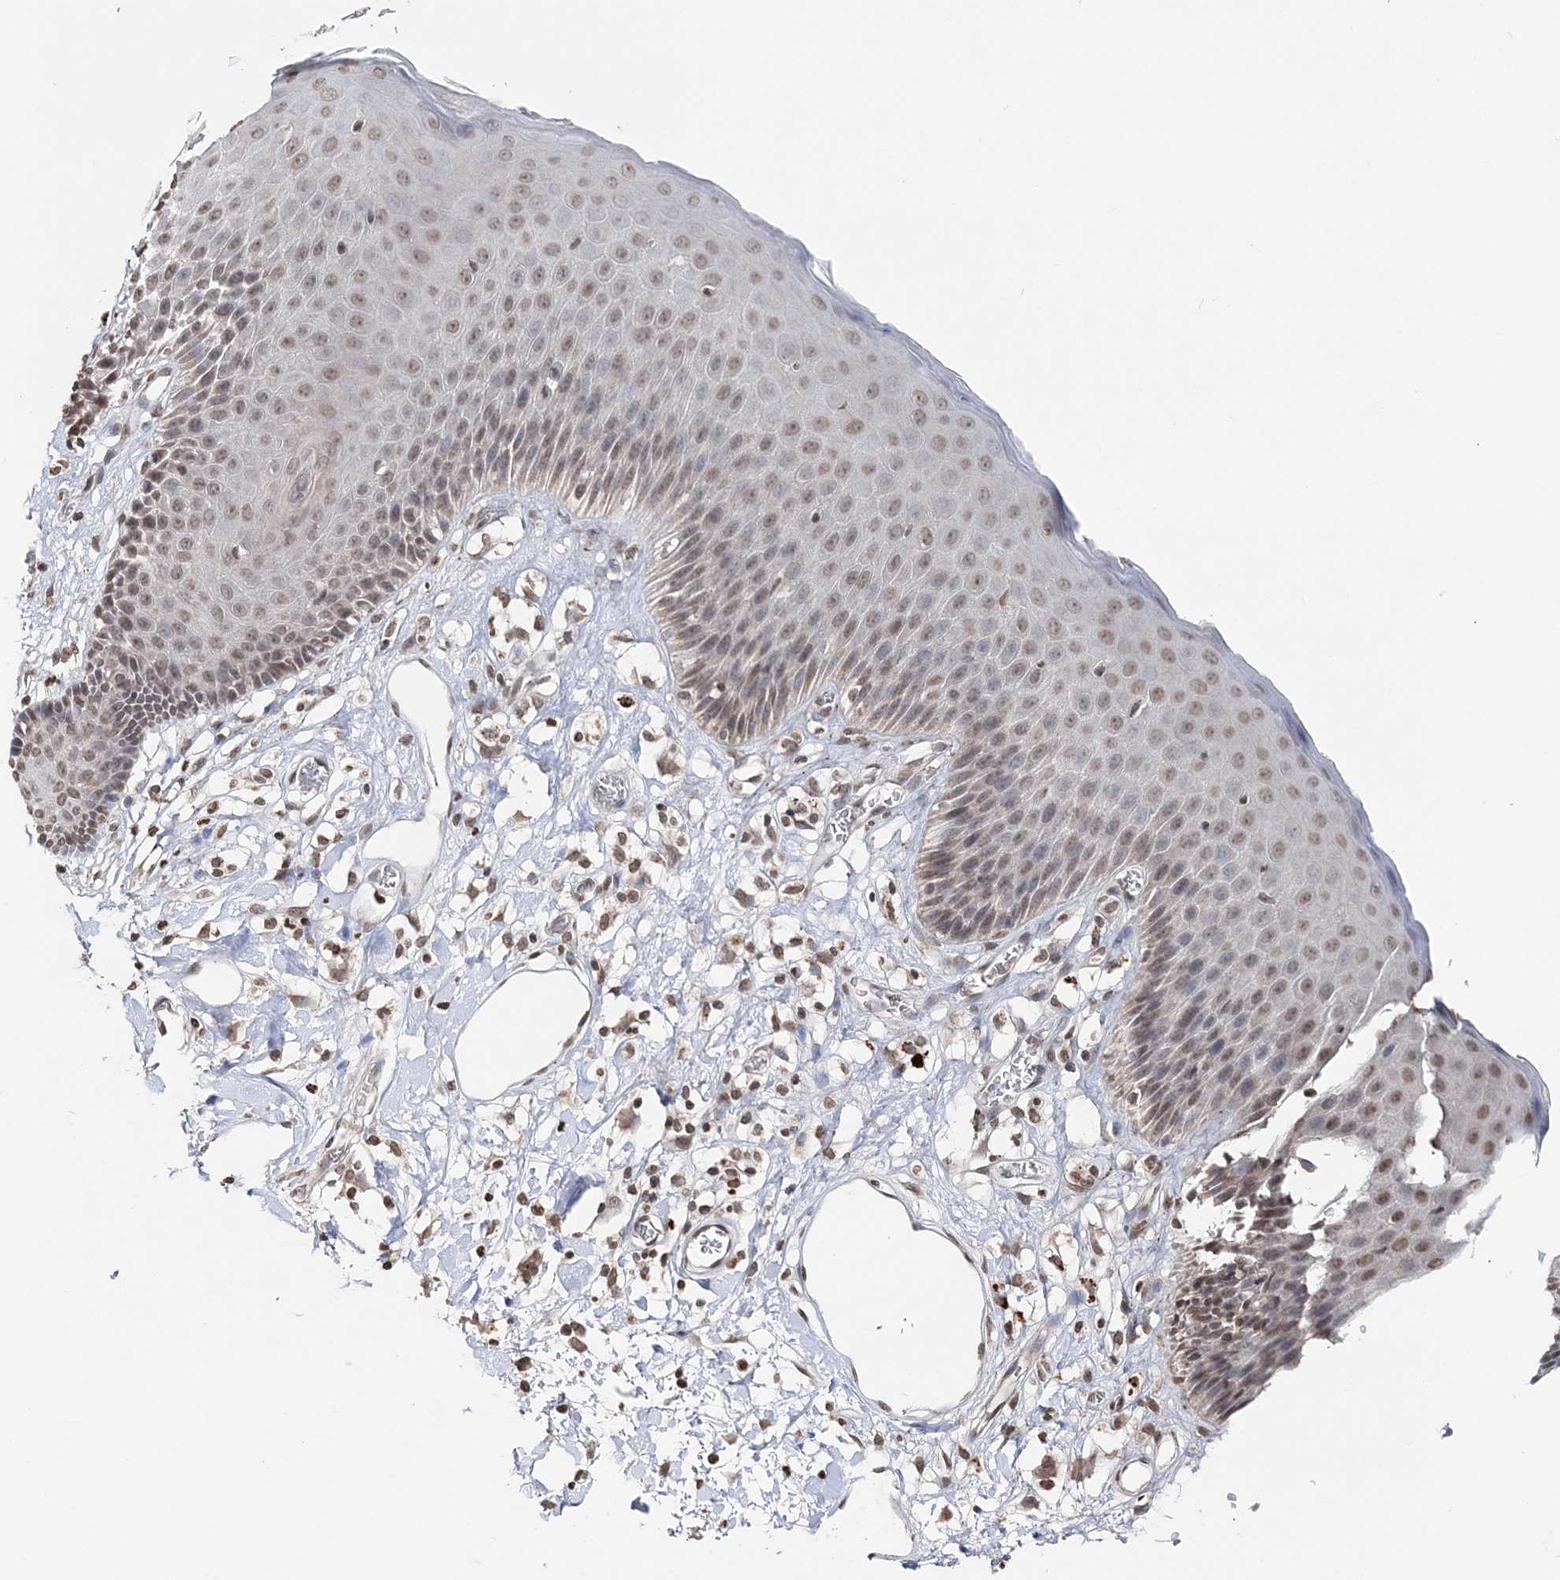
{"staining": {"intensity": "moderate", "quantity": "25%-75%", "location": "nuclear"}, "tissue": "skin", "cell_type": "Epidermal cells", "image_type": "normal", "snomed": [{"axis": "morphology", "description": "Normal tissue, NOS"}, {"axis": "topography", "description": "Vulva"}], "caption": "High-magnification brightfield microscopy of benign skin stained with DAB (3,3'-diaminobenzidine) (brown) and counterstained with hematoxylin (blue). epidermal cells exhibit moderate nuclear expression is identified in approximately25%-75% of cells. (DAB (3,3'-diaminobenzidine) IHC with brightfield microscopy, high magnification).", "gene": "SOWAHB", "patient": {"sex": "female", "age": 68}}